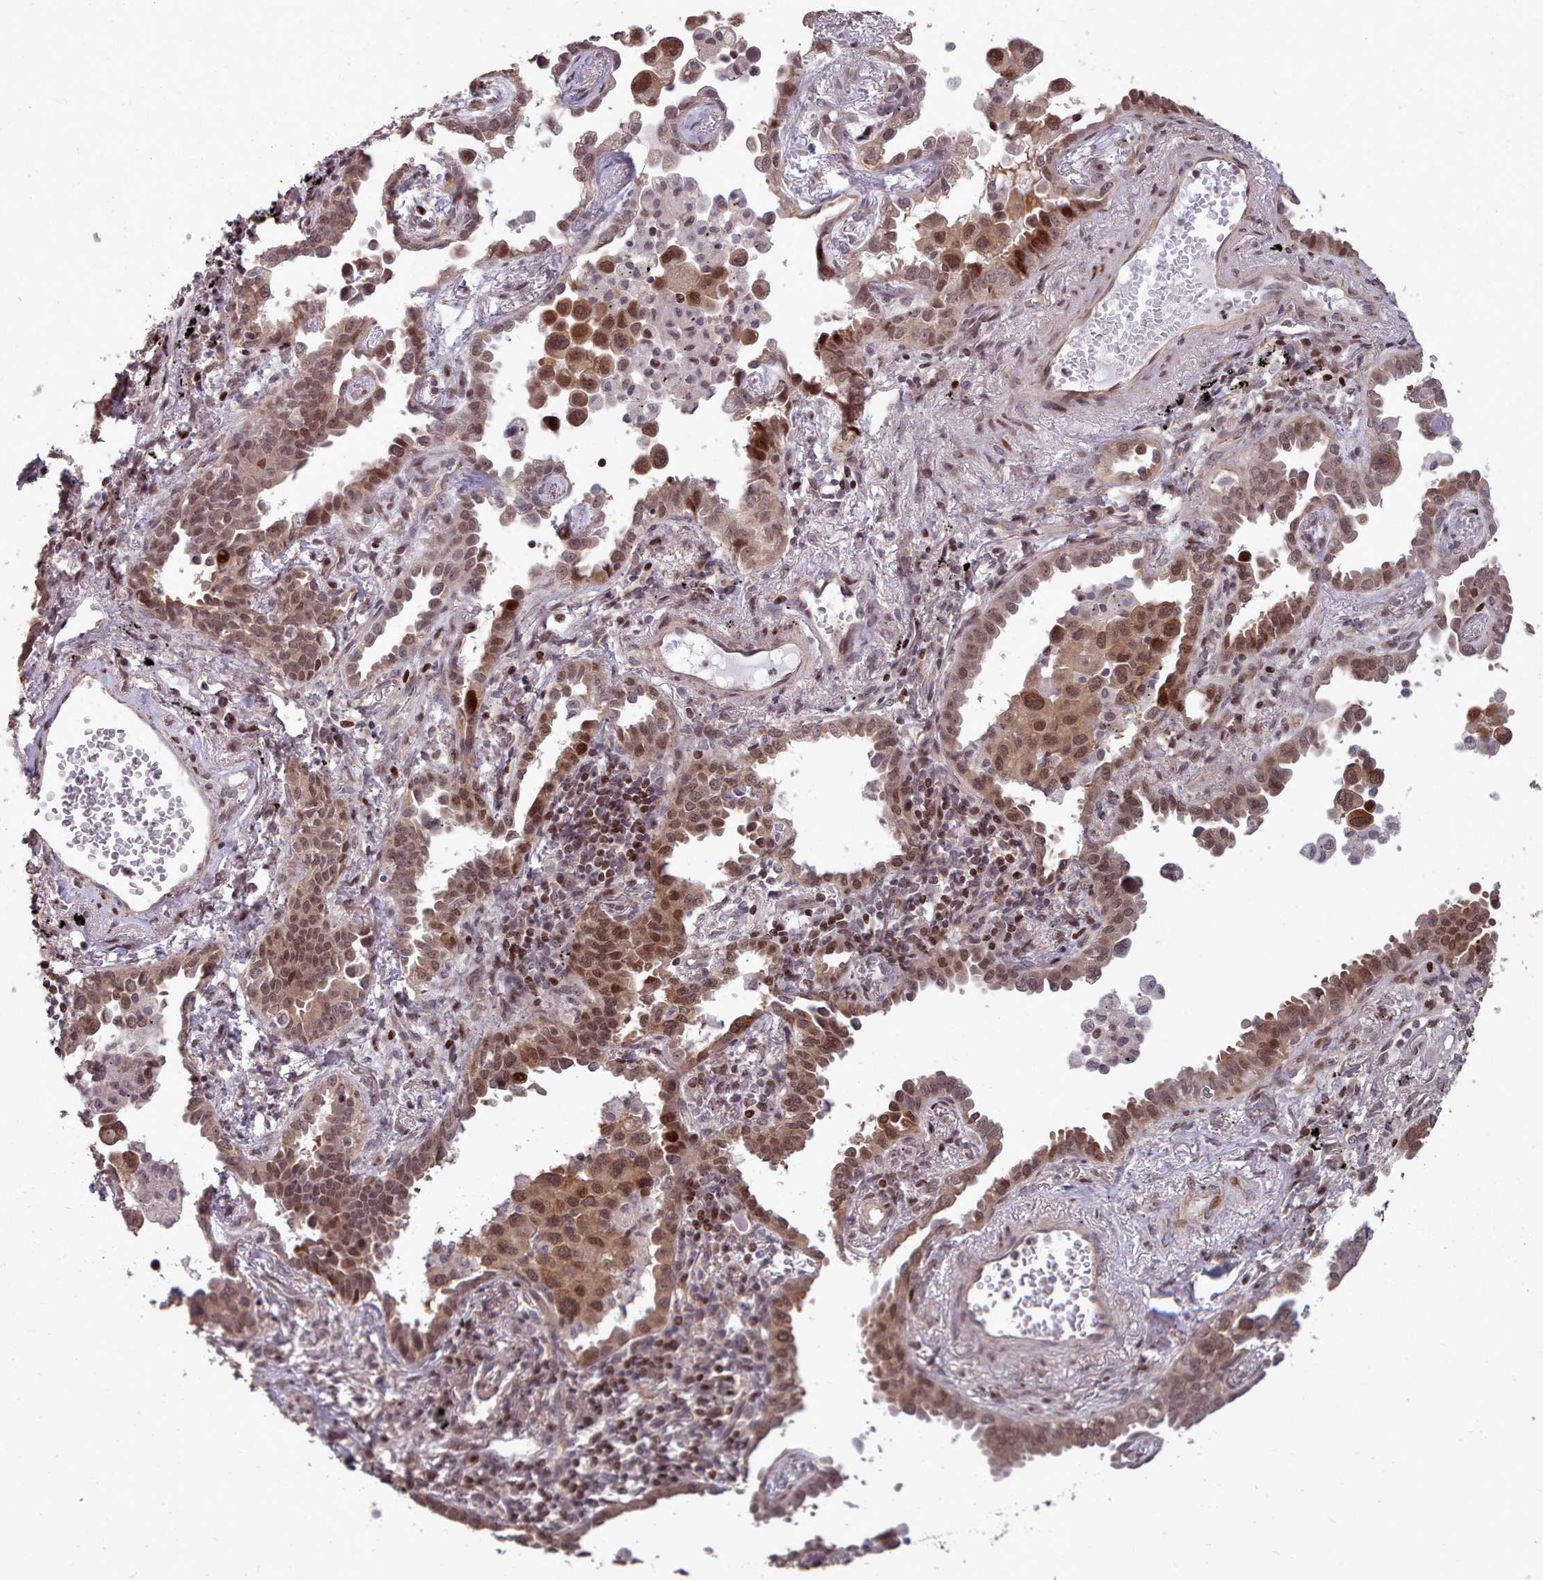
{"staining": {"intensity": "moderate", "quantity": ">75%", "location": "nuclear"}, "tissue": "lung cancer", "cell_type": "Tumor cells", "image_type": "cancer", "snomed": [{"axis": "morphology", "description": "Adenocarcinoma, NOS"}, {"axis": "topography", "description": "Lung"}], "caption": "A medium amount of moderate nuclear staining is appreciated in about >75% of tumor cells in lung cancer (adenocarcinoma) tissue.", "gene": "ENSA", "patient": {"sex": "male", "age": 67}}